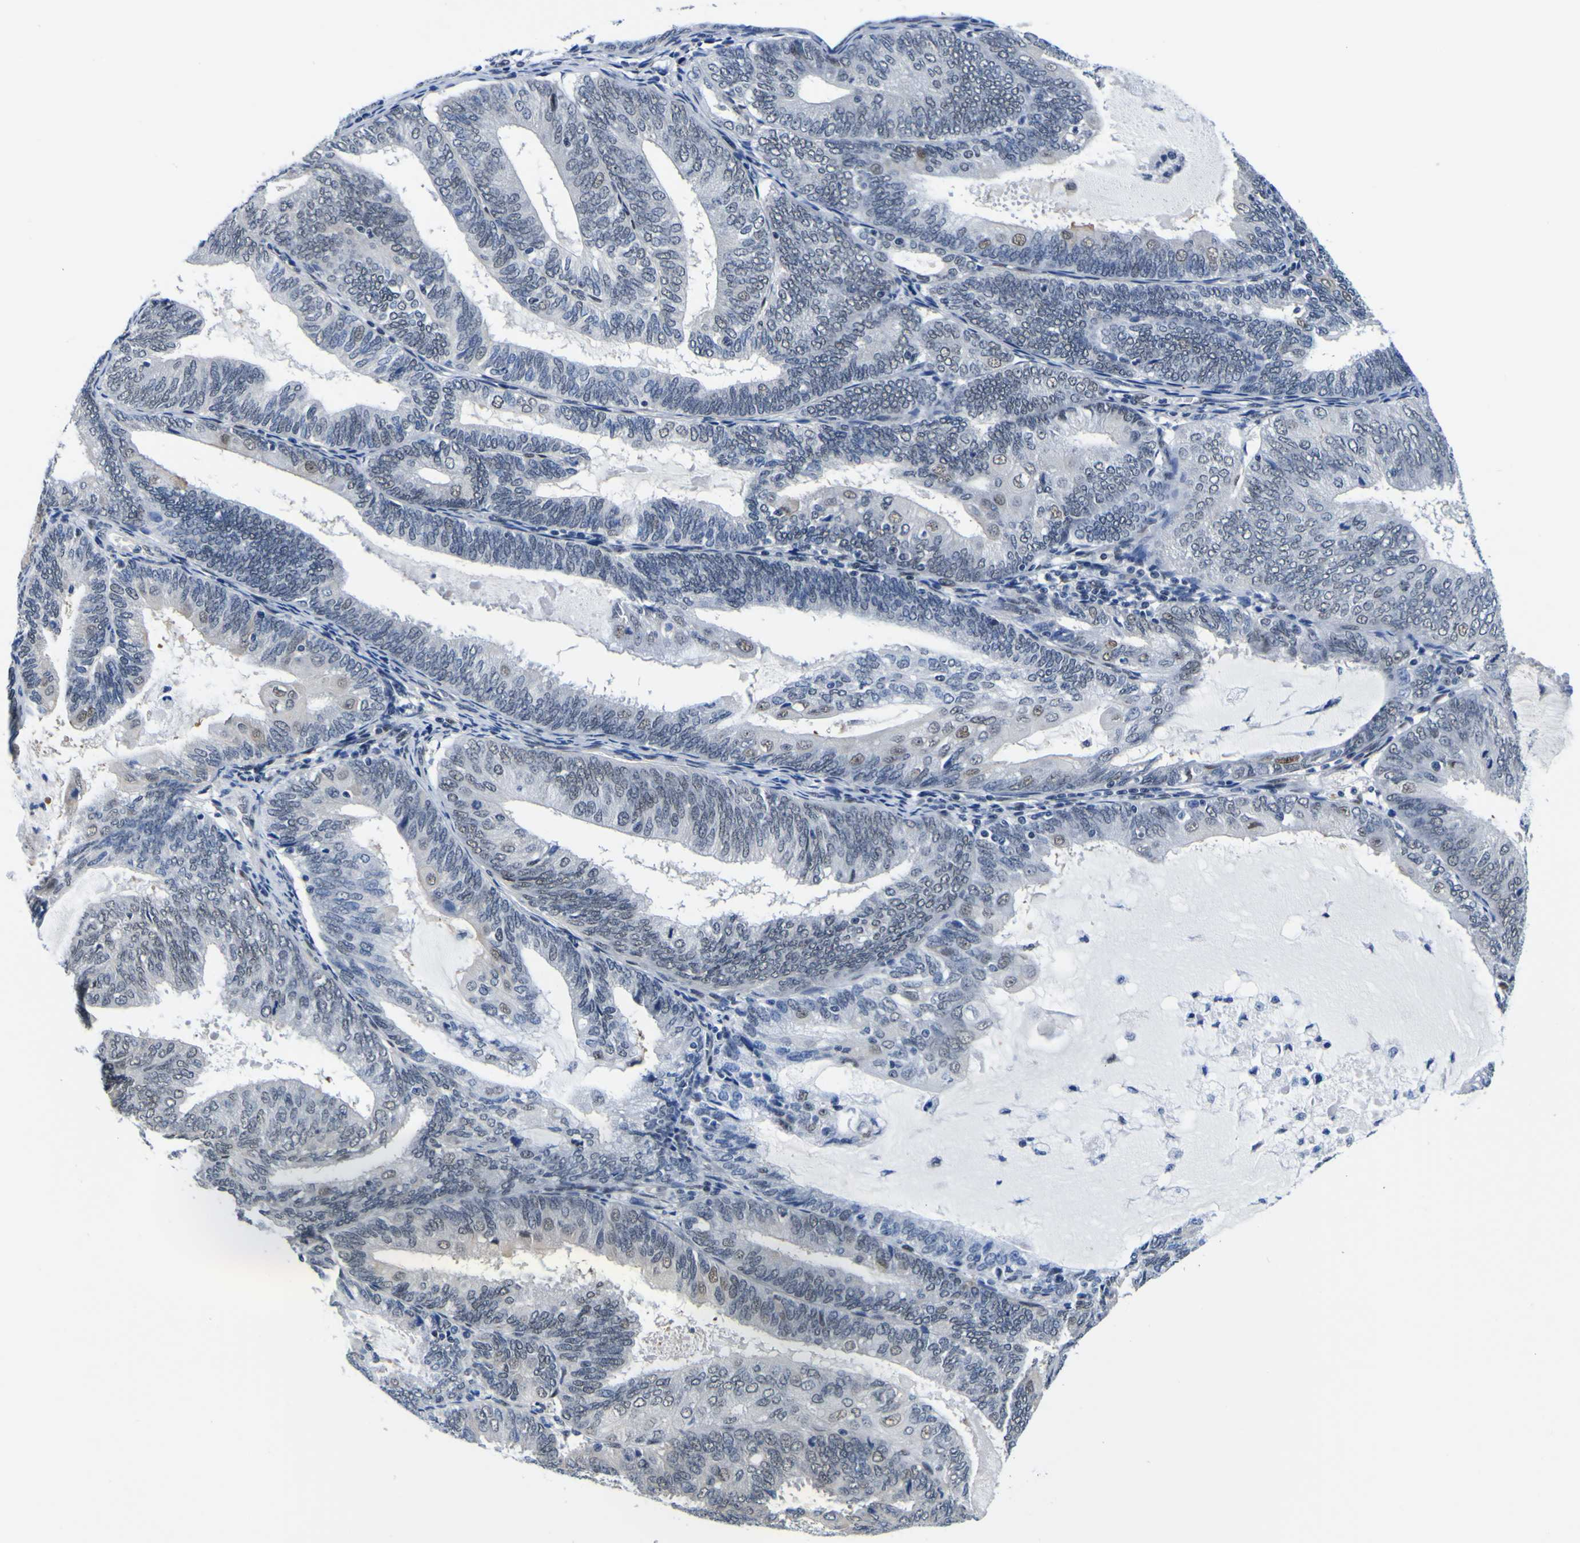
{"staining": {"intensity": "weak", "quantity": "<25%", "location": "nuclear"}, "tissue": "endometrial cancer", "cell_type": "Tumor cells", "image_type": "cancer", "snomed": [{"axis": "morphology", "description": "Adenocarcinoma, NOS"}, {"axis": "topography", "description": "Endometrium"}], "caption": "The micrograph shows no significant expression in tumor cells of adenocarcinoma (endometrial).", "gene": "CUL4B", "patient": {"sex": "female", "age": 81}}